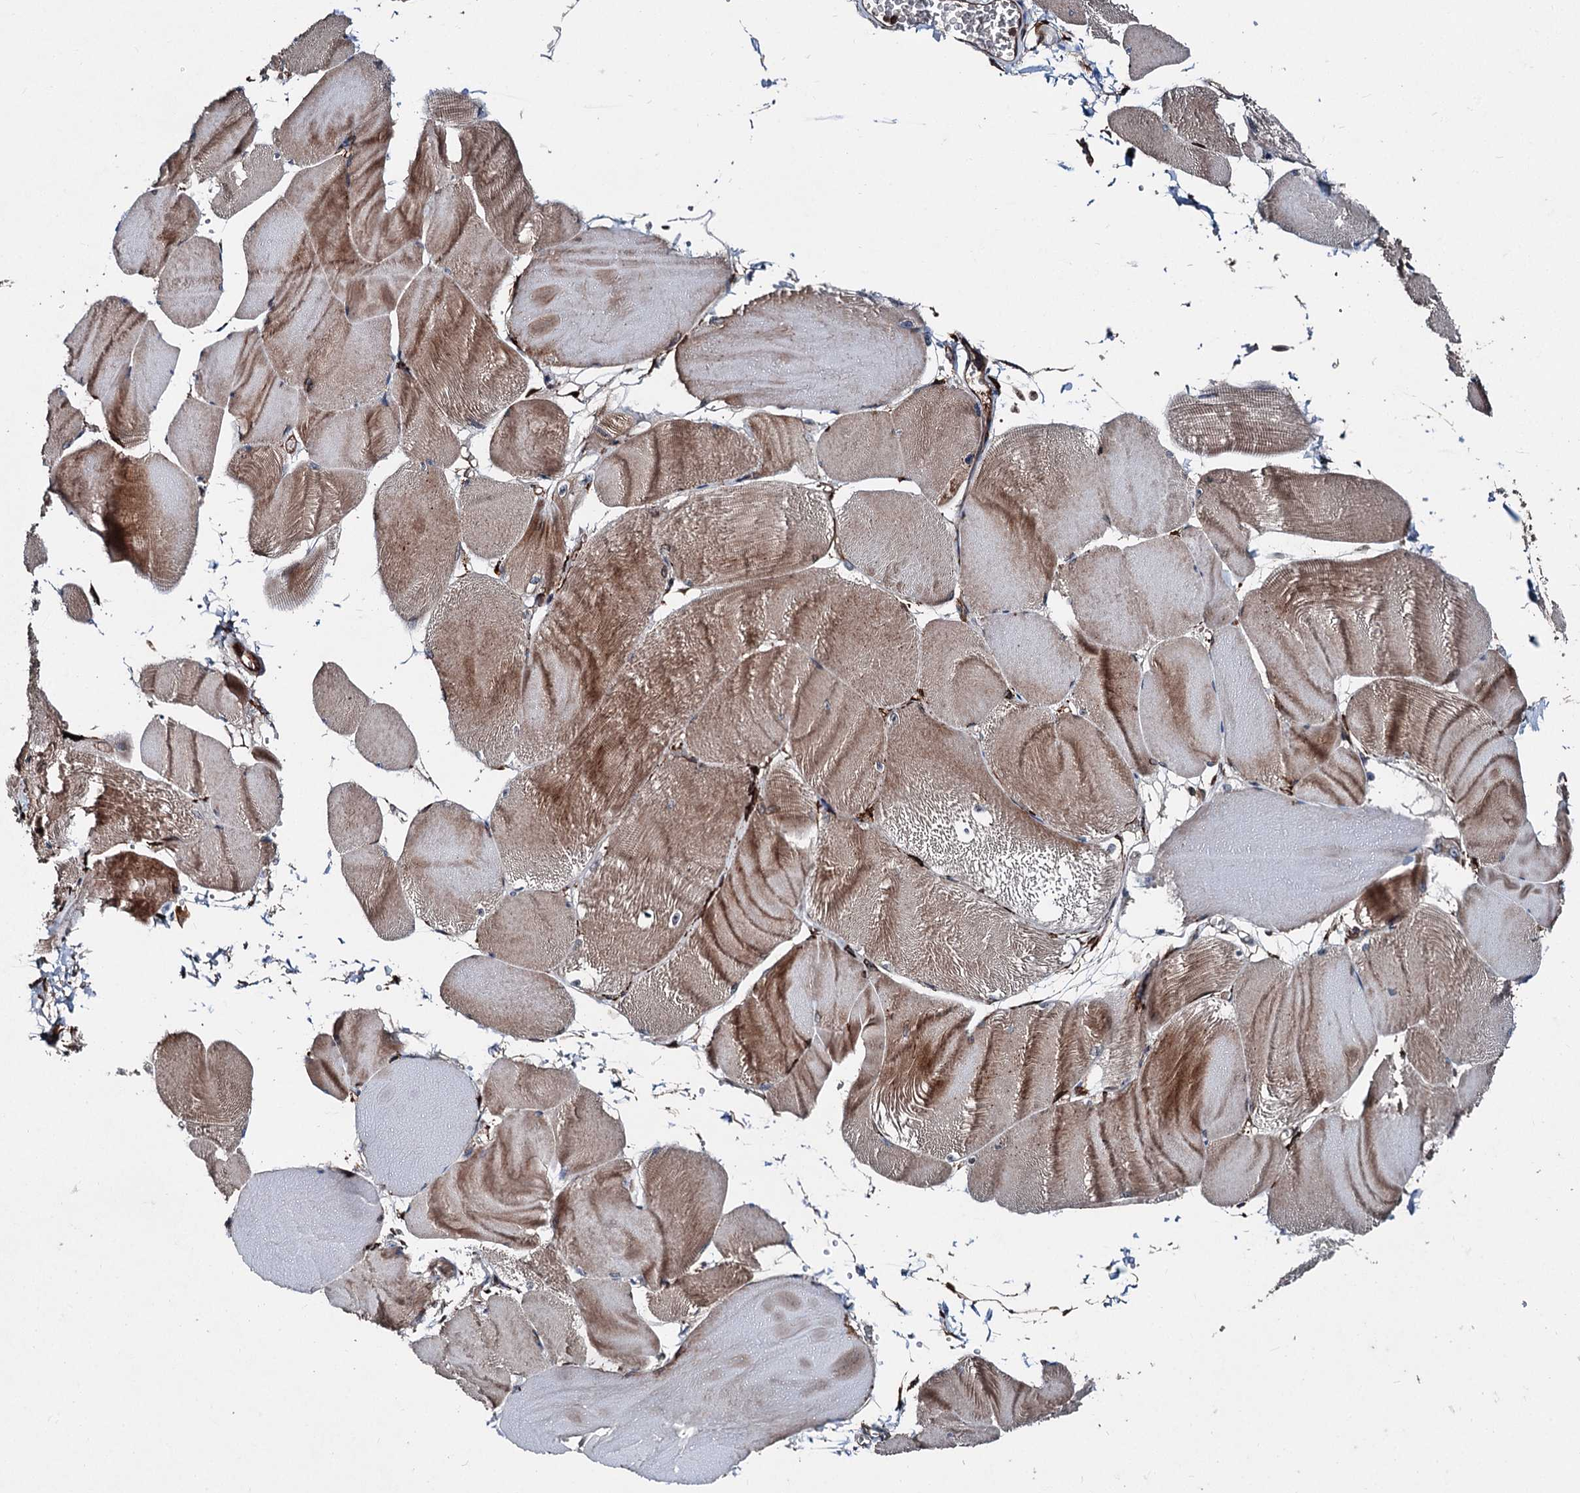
{"staining": {"intensity": "moderate", "quantity": "25%-75%", "location": "cytoplasmic/membranous"}, "tissue": "skeletal muscle", "cell_type": "Myocytes", "image_type": "normal", "snomed": [{"axis": "morphology", "description": "Normal tissue, NOS"}, {"axis": "morphology", "description": "Basal cell carcinoma"}, {"axis": "topography", "description": "Skeletal muscle"}], "caption": "A high-resolution image shows immunohistochemistry (IHC) staining of benign skeletal muscle, which reveals moderate cytoplasmic/membranous staining in approximately 25%-75% of myocytes.", "gene": "DDIAS", "patient": {"sex": "female", "age": 64}}